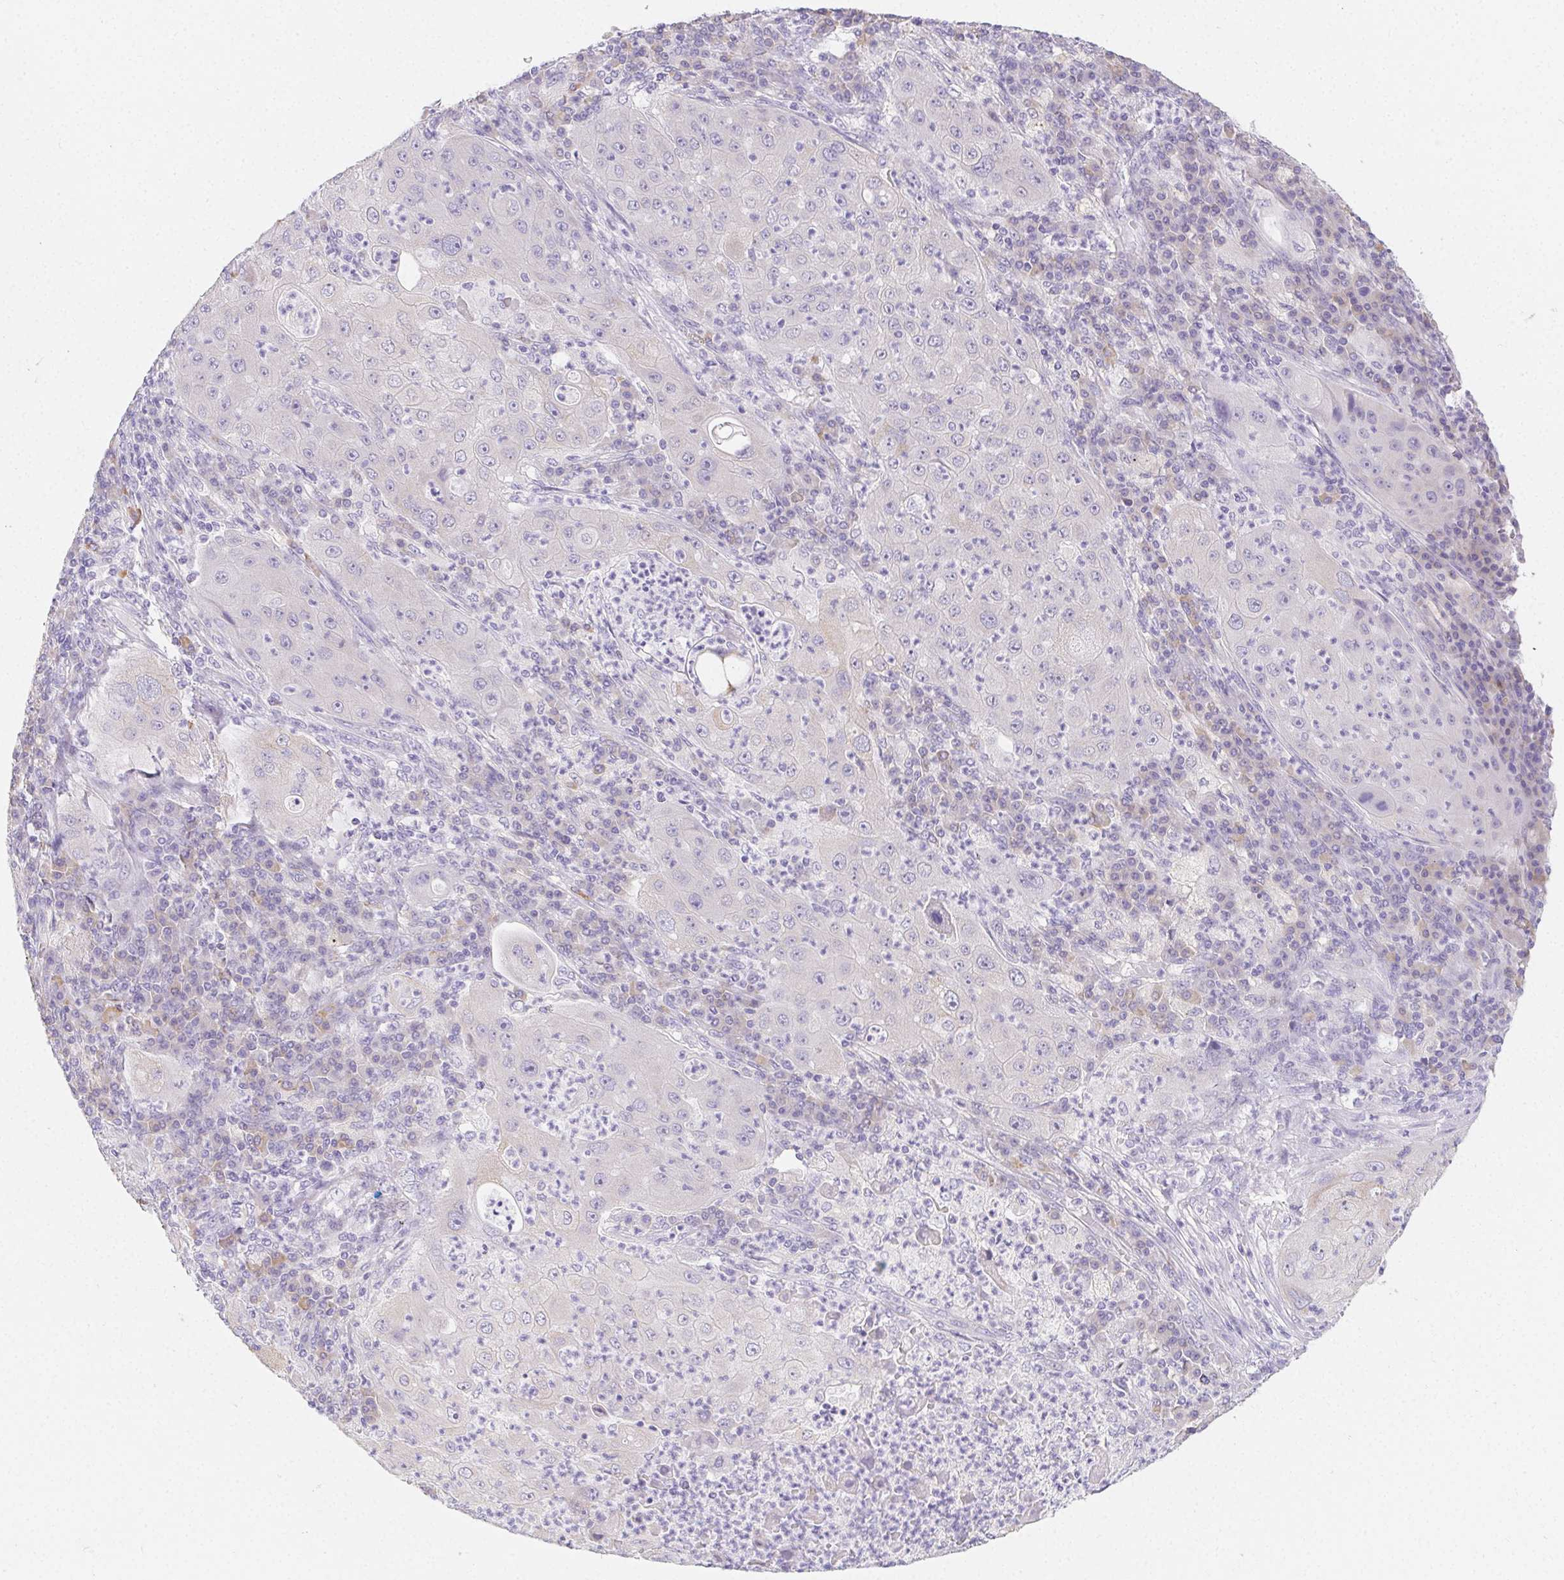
{"staining": {"intensity": "negative", "quantity": "none", "location": "none"}, "tissue": "lung cancer", "cell_type": "Tumor cells", "image_type": "cancer", "snomed": [{"axis": "morphology", "description": "Squamous cell carcinoma, NOS"}, {"axis": "topography", "description": "Lung"}], "caption": "High magnification brightfield microscopy of lung cancer (squamous cell carcinoma) stained with DAB (brown) and counterstained with hematoxylin (blue): tumor cells show no significant positivity.", "gene": "HRC", "patient": {"sex": "female", "age": 59}}